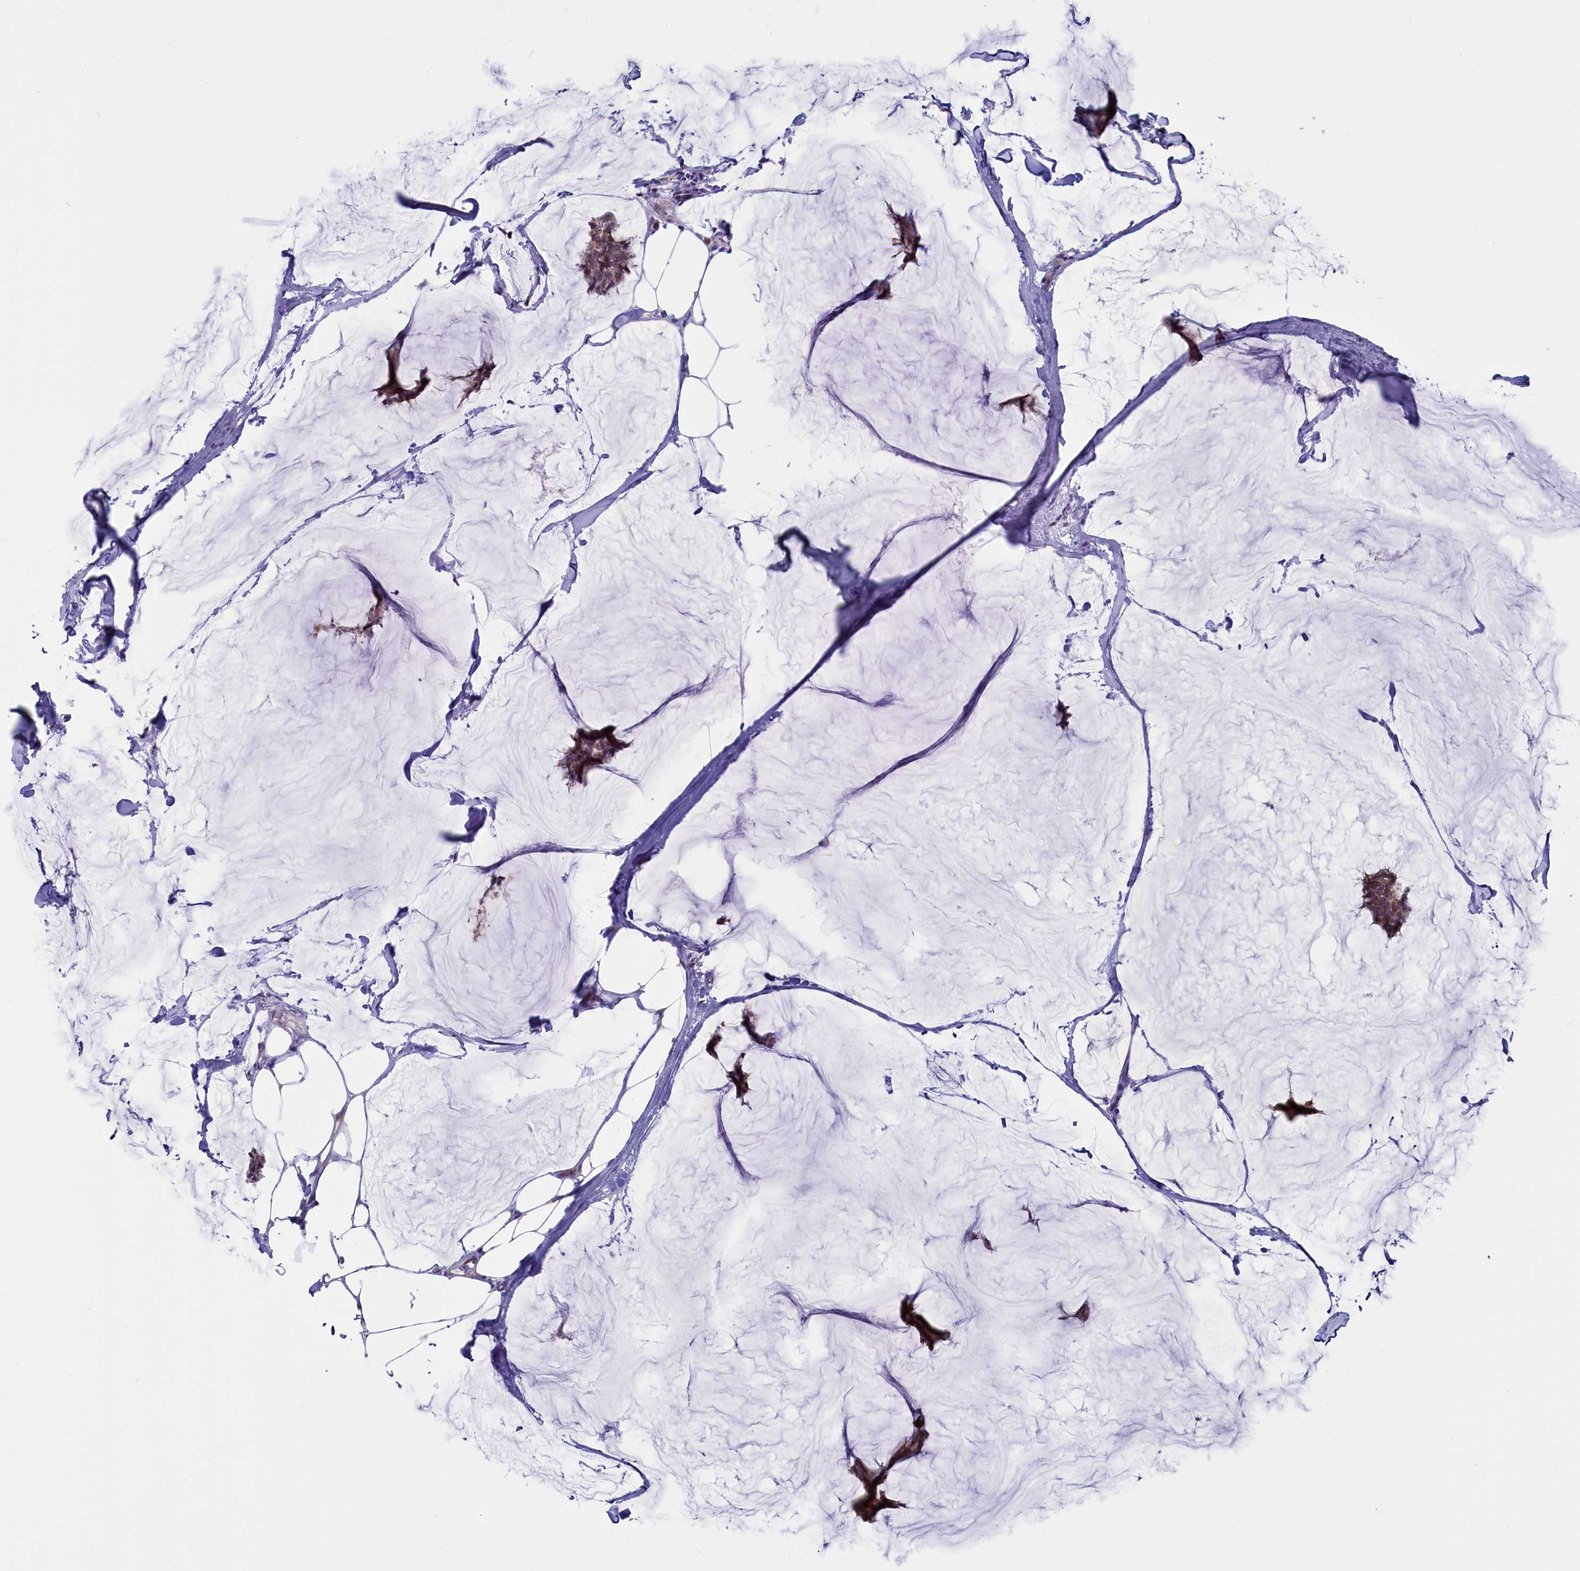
{"staining": {"intensity": "moderate", "quantity": ">75%", "location": "cytoplasmic/membranous"}, "tissue": "breast cancer", "cell_type": "Tumor cells", "image_type": "cancer", "snomed": [{"axis": "morphology", "description": "Duct carcinoma"}, {"axis": "topography", "description": "Breast"}], "caption": "IHC micrograph of neoplastic tissue: breast cancer (invasive ductal carcinoma) stained using immunohistochemistry (IHC) exhibits medium levels of moderate protein expression localized specifically in the cytoplasmic/membranous of tumor cells, appearing as a cytoplasmic/membranous brown color.", "gene": "CIAPIN1", "patient": {"sex": "female", "age": 93}}